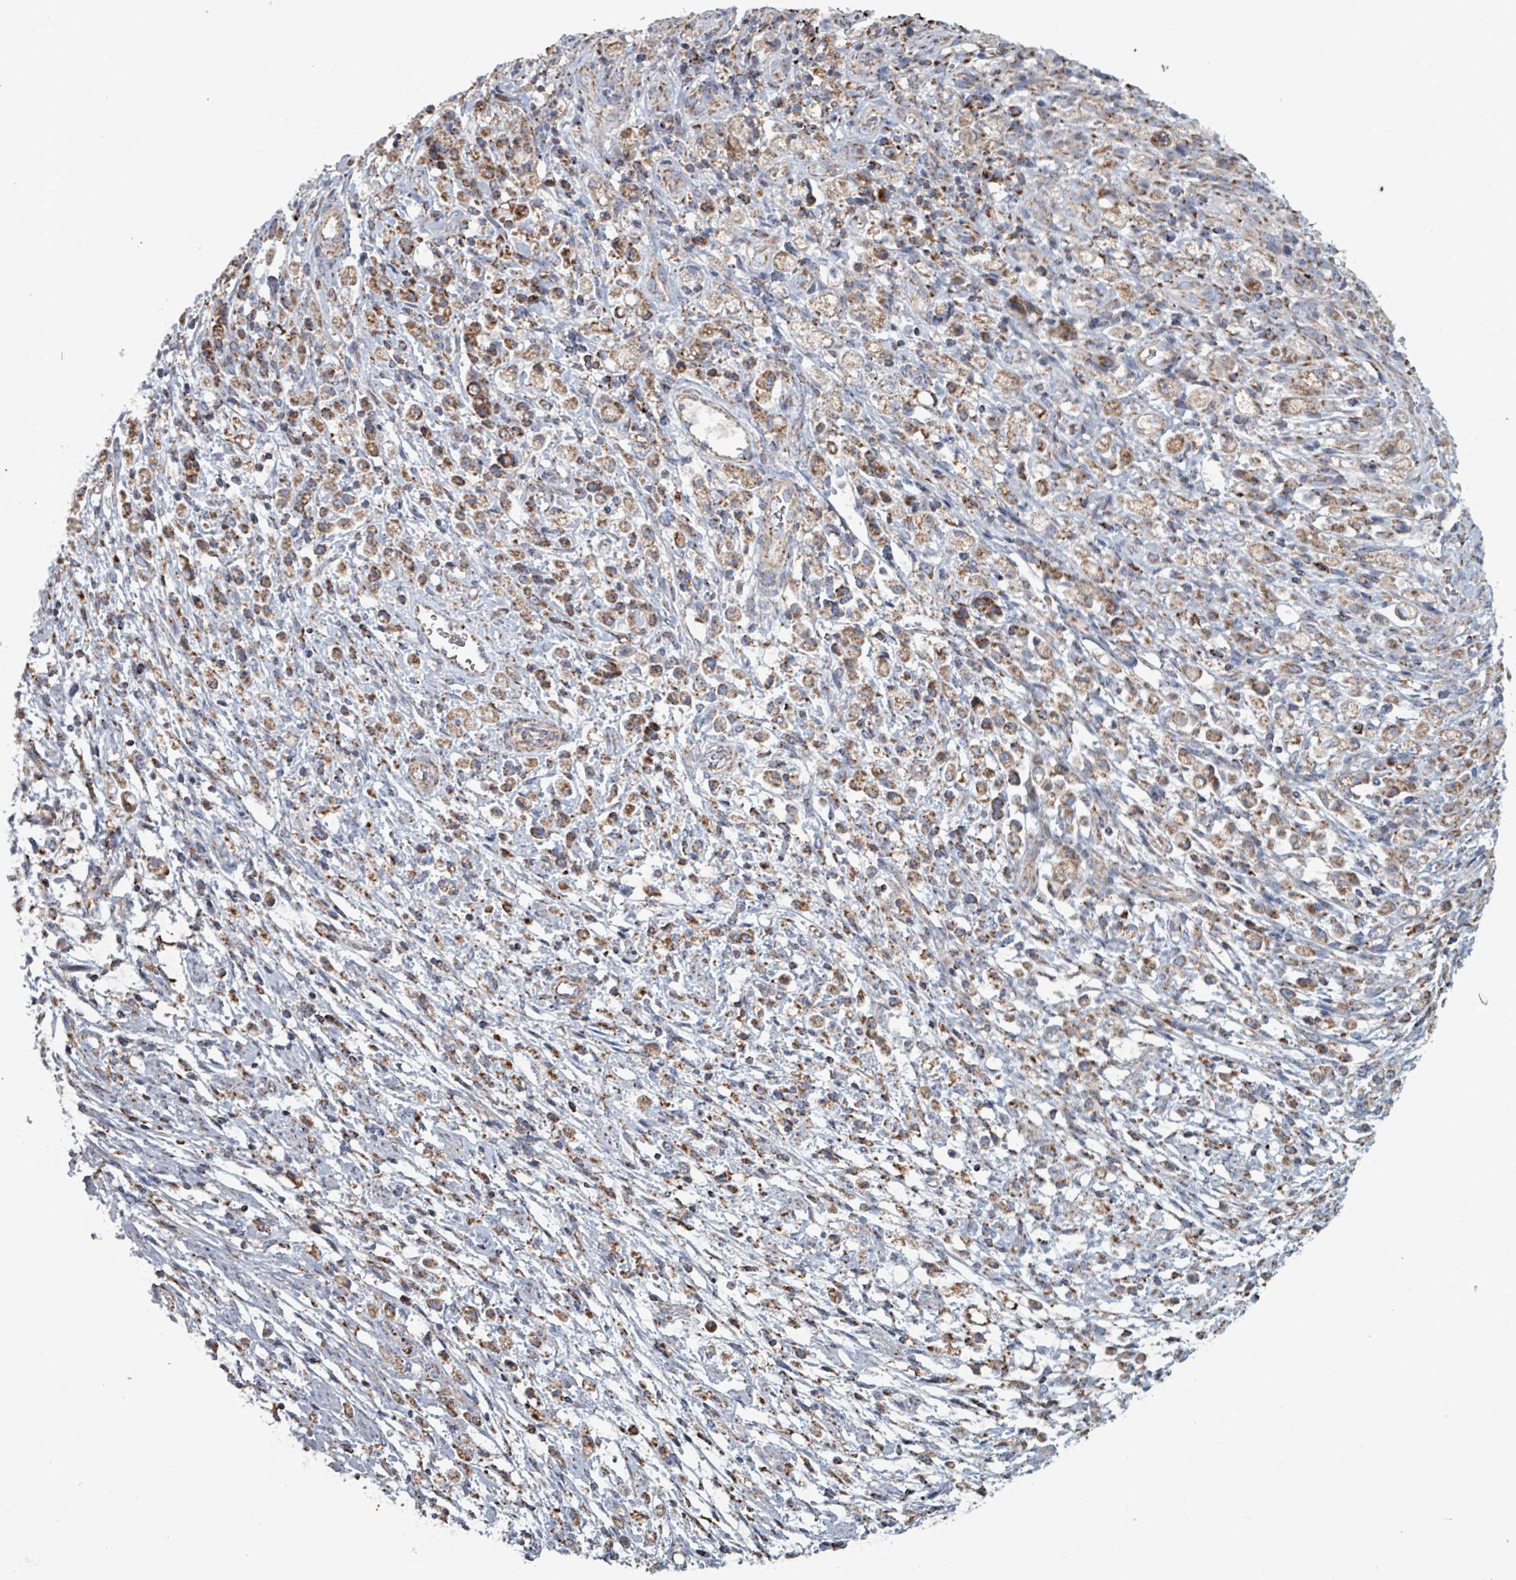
{"staining": {"intensity": "moderate", "quantity": ">75%", "location": "cytoplasmic/membranous"}, "tissue": "stomach cancer", "cell_type": "Tumor cells", "image_type": "cancer", "snomed": [{"axis": "morphology", "description": "Adenocarcinoma, NOS"}, {"axis": "topography", "description": "Stomach"}], "caption": "Human stomach cancer stained for a protein (brown) demonstrates moderate cytoplasmic/membranous positive positivity in about >75% of tumor cells.", "gene": "ABHD18", "patient": {"sex": "female", "age": 60}}